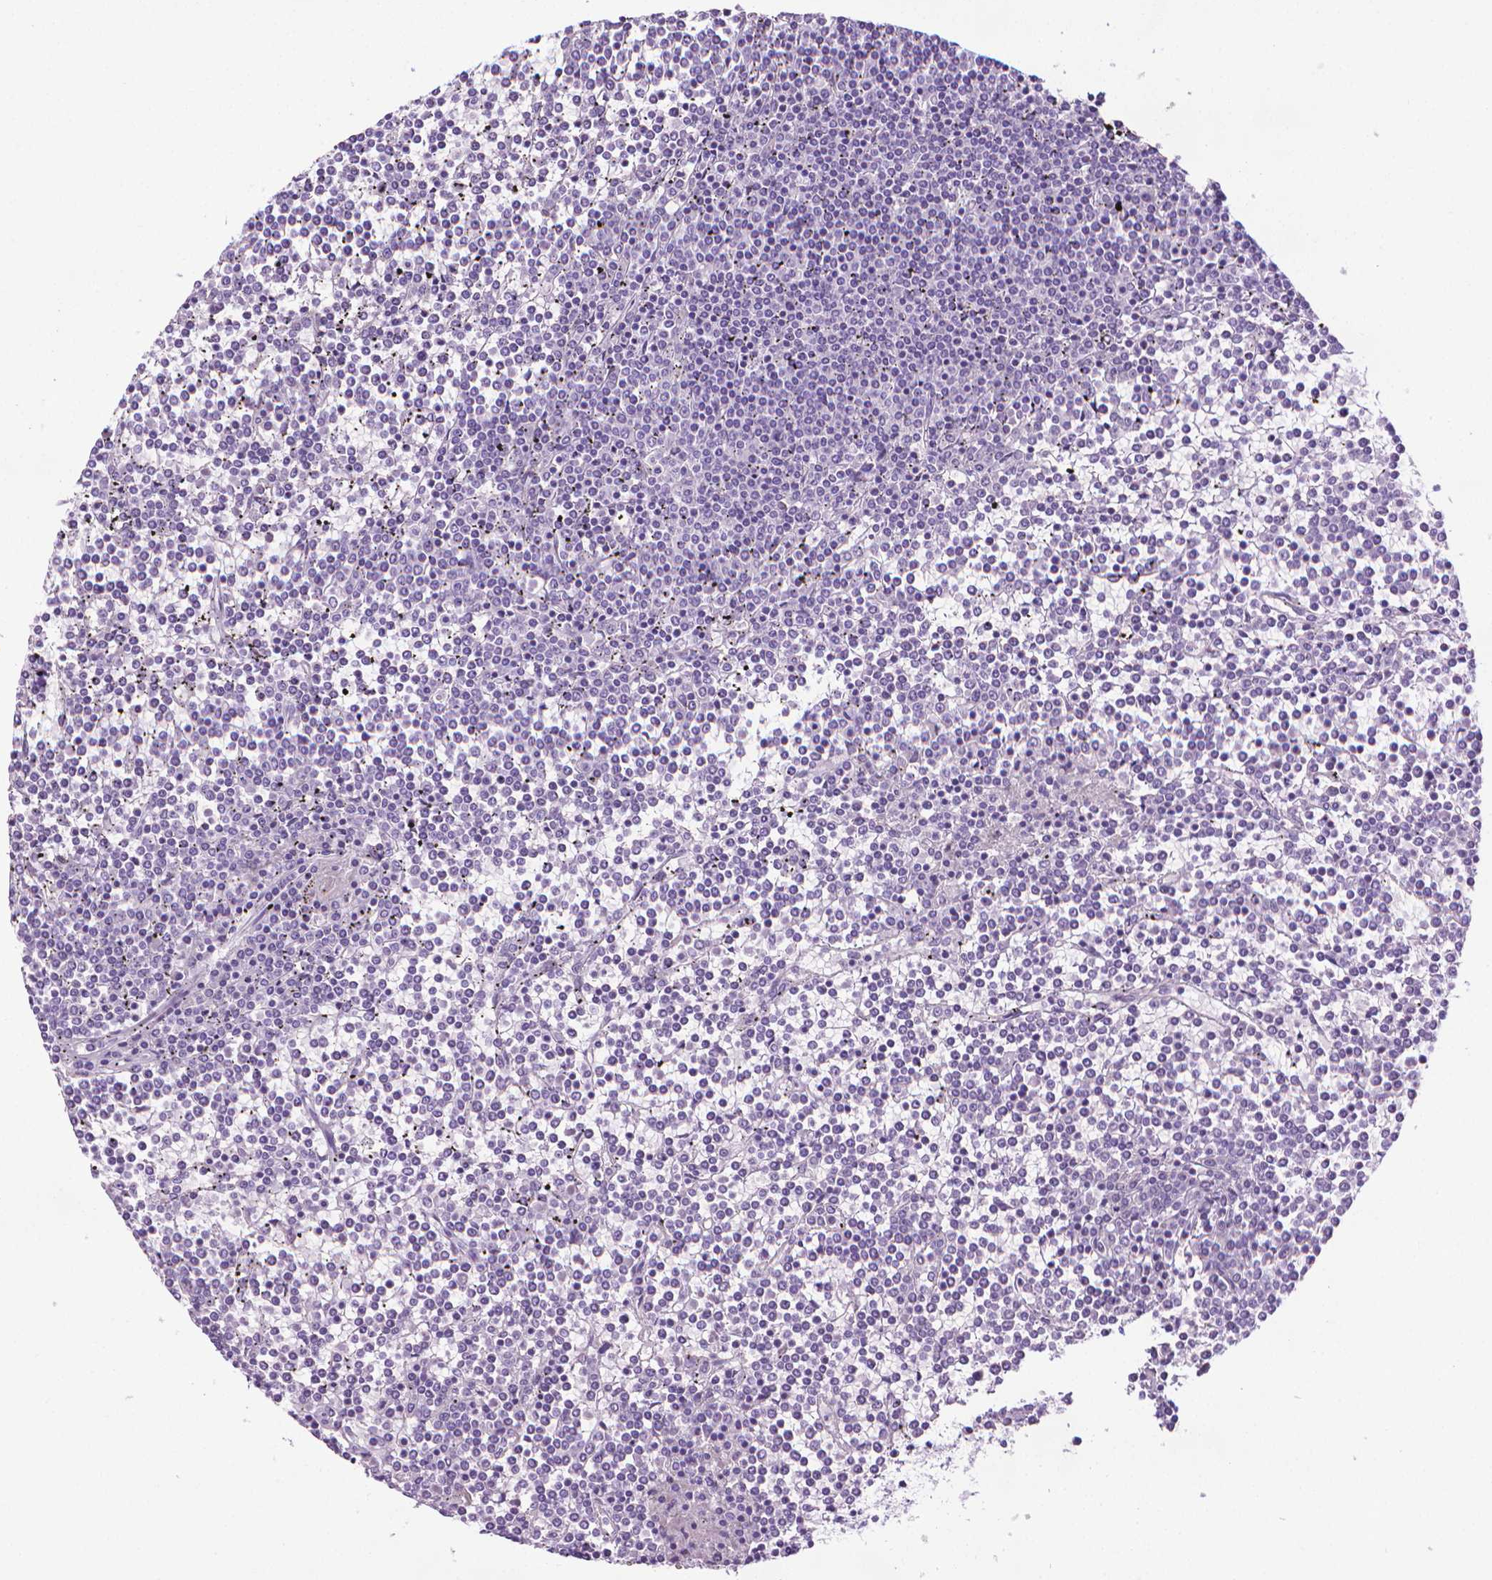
{"staining": {"intensity": "negative", "quantity": "none", "location": "none"}, "tissue": "lymphoma", "cell_type": "Tumor cells", "image_type": "cancer", "snomed": [{"axis": "morphology", "description": "Malignant lymphoma, non-Hodgkin's type, Low grade"}, {"axis": "topography", "description": "Spleen"}], "caption": "The immunohistochemistry micrograph has no significant positivity in tumor cells of lymphoma tissue.", "gene": "DNAI7", "patient": {"sex": "female", "age": 19}}